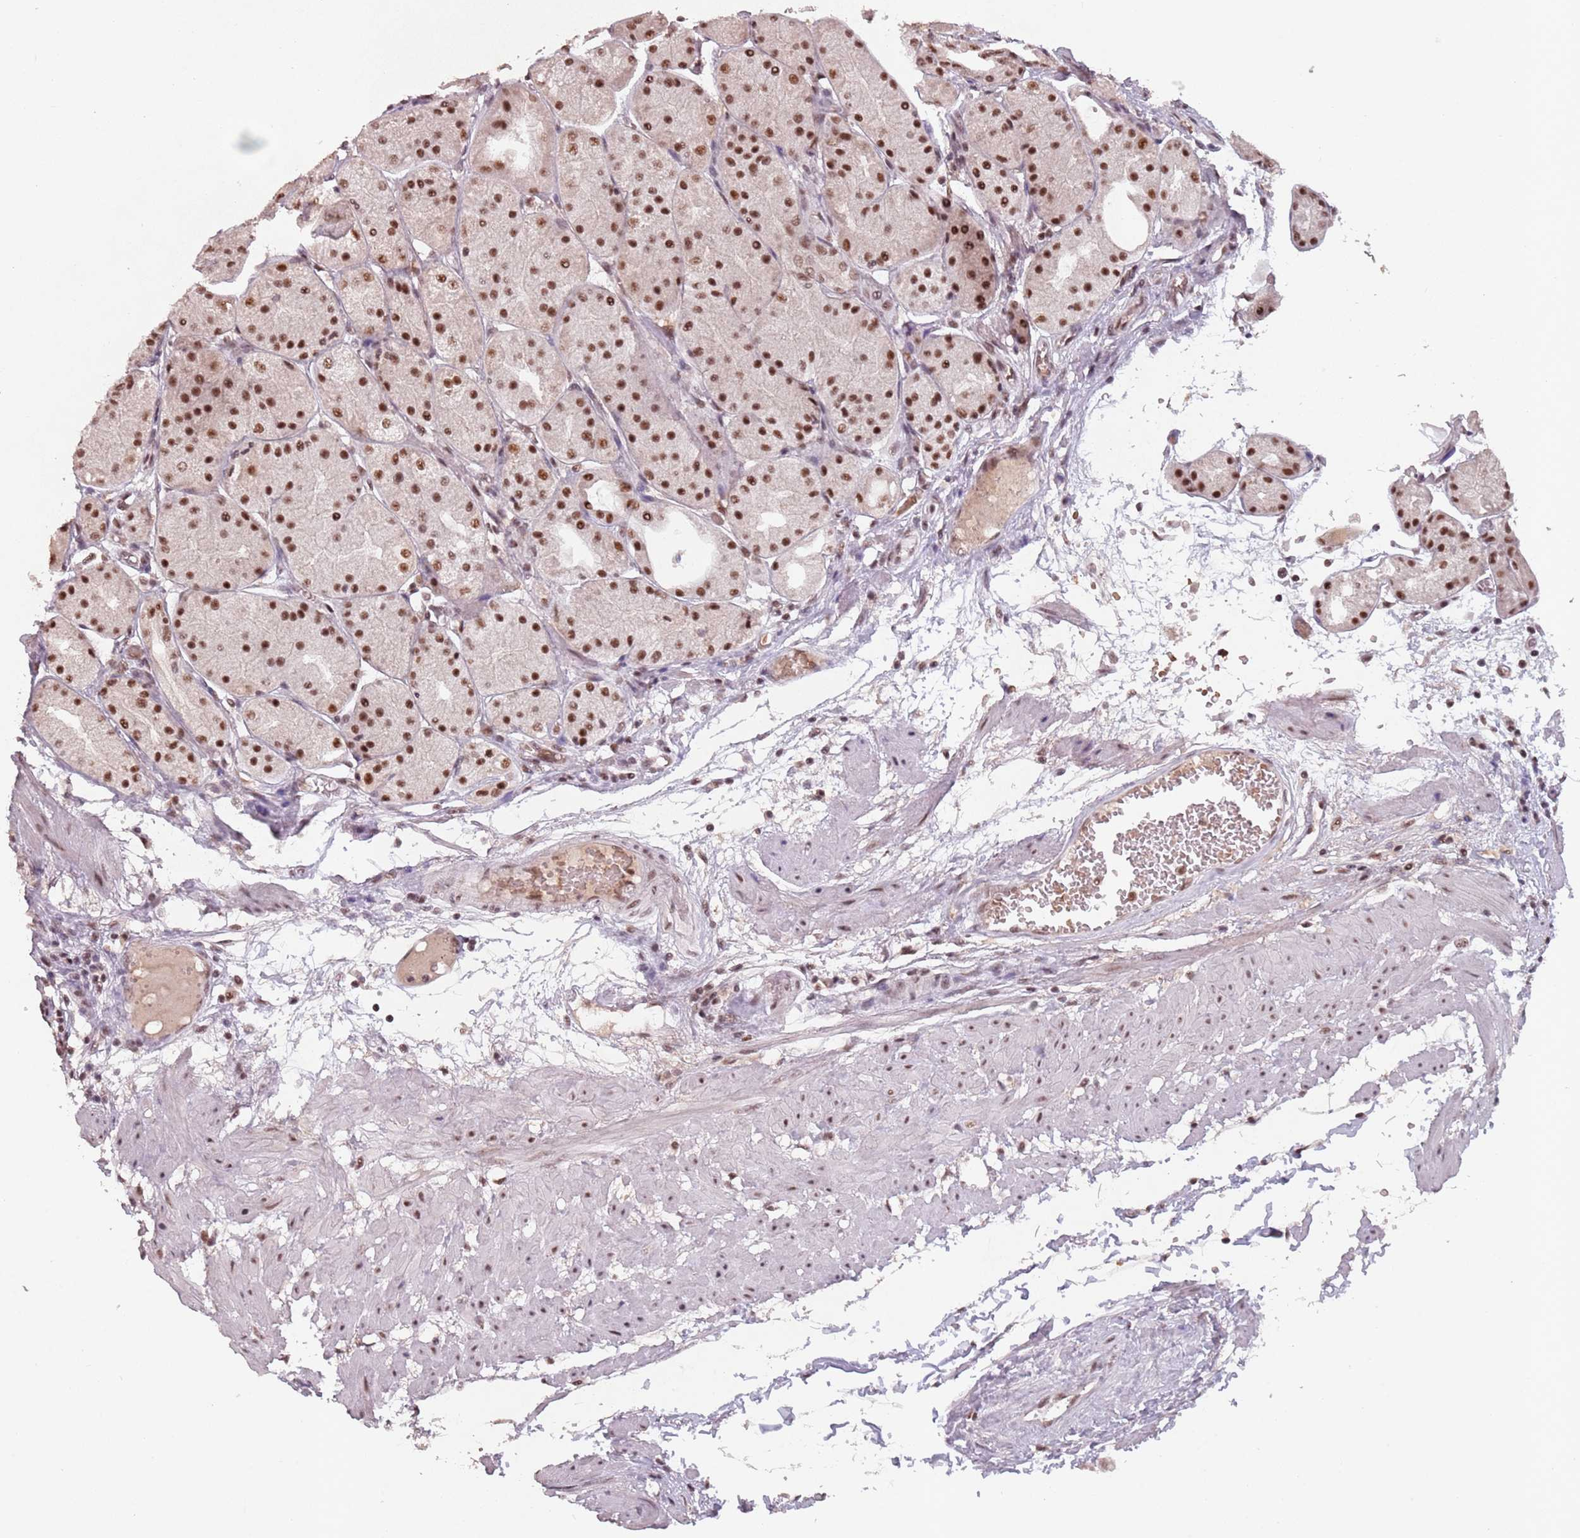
{"staining": {"intensity": "moderate", "quantity": ">75%", "location": "nuclear"}, "tissue": "stomach", "cell_type": "Glandular cells", "image_type": "normal", "snomed": [{"axis": "morphology", "description": "Normal tissue, NOS"}, {"axis": "topography", "description": "Stomach, upper"}], "caption": "The histopathology image exhibits staining of normal stomach, revealing moderate nuclear protein staining (brown color) within glandular cells. (DAB (3,3'-diaminobenzidine) IHC, brown staining for protein, blue staining for nuclei).", "gene": "NCBP1", "patient": {"sex": "male", "age": 72}}